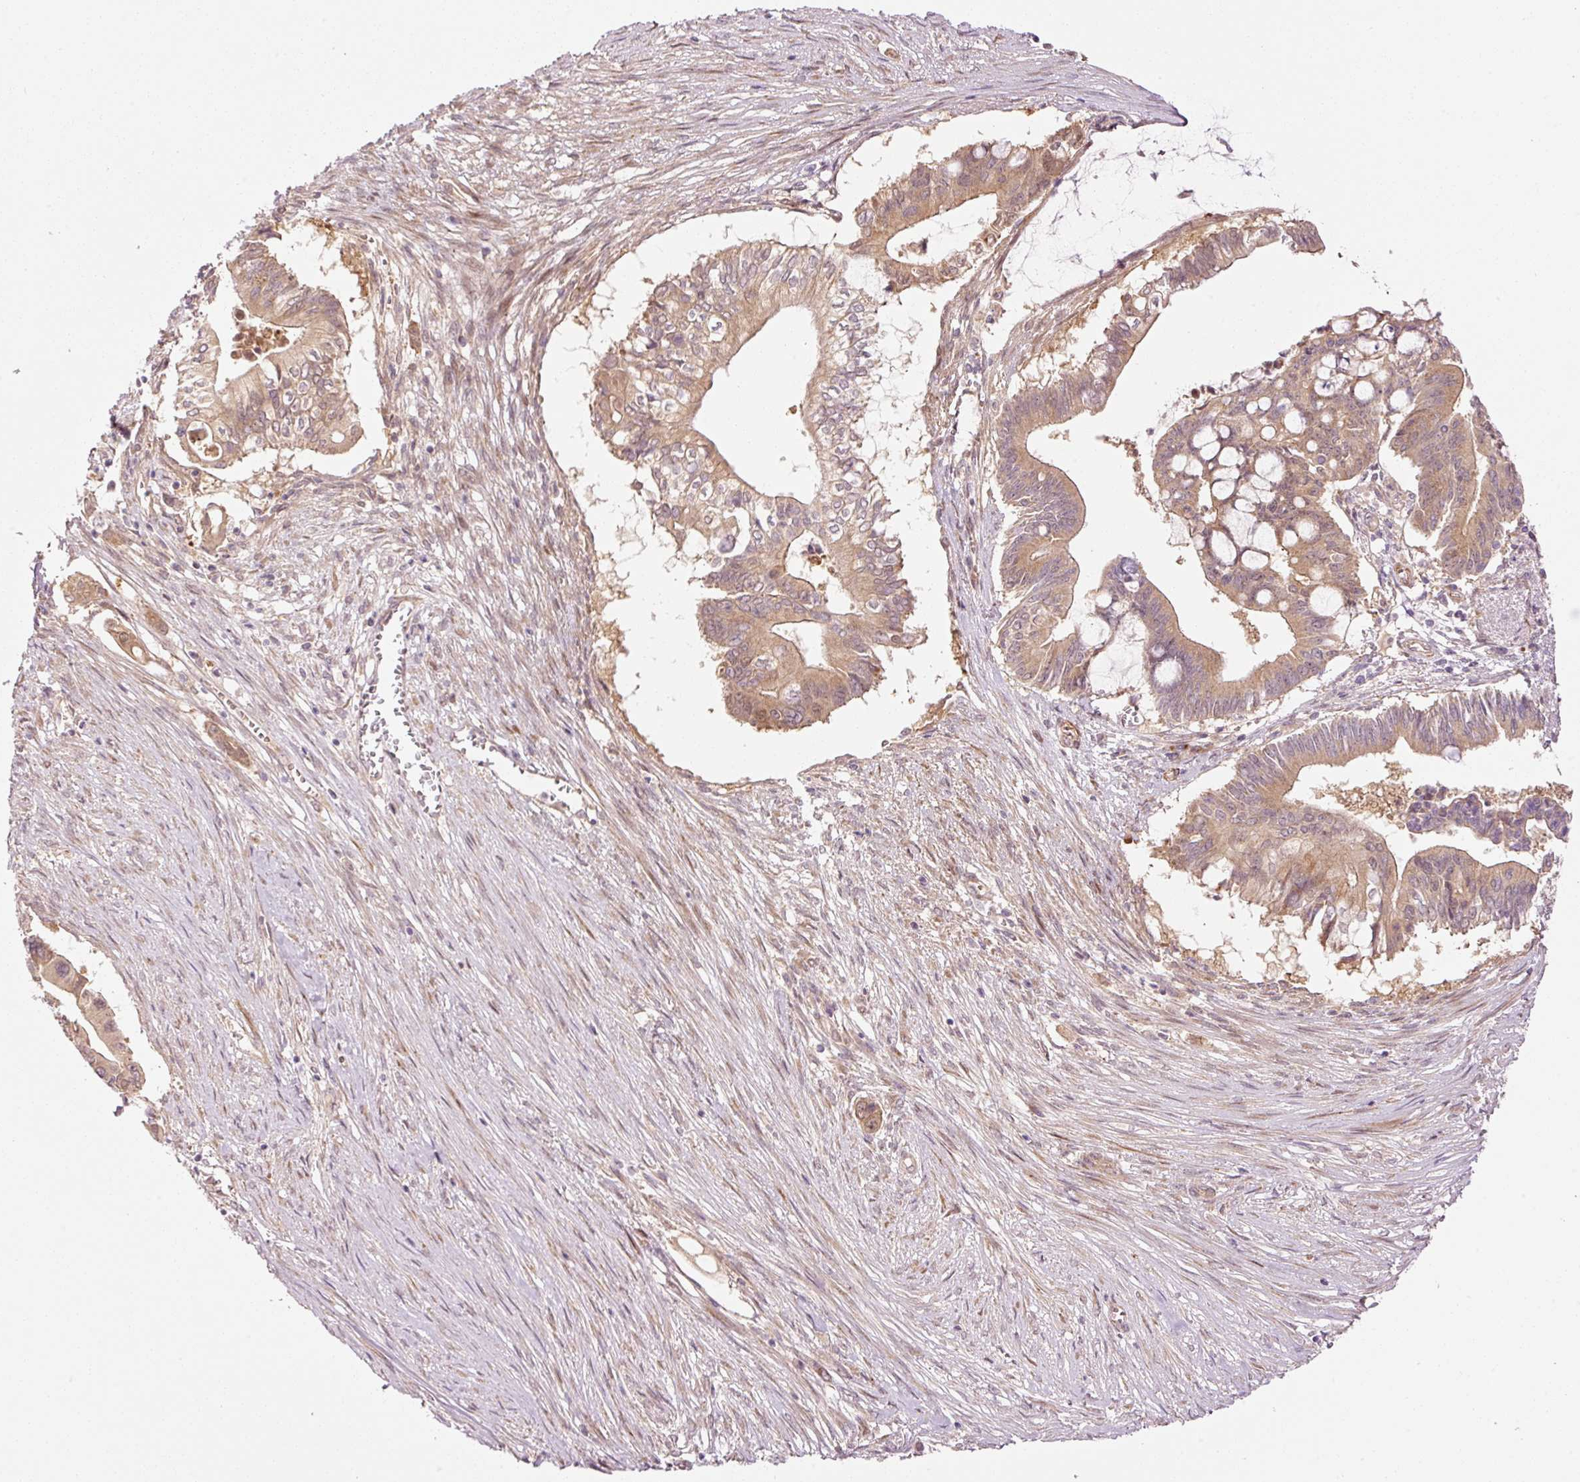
{"staining": {"intensity": "moderate", "quantity": ">75%", "location": "cytoplasmic/membranous"}, "tissue": "pancreatic cancer", "cell_type": "Tumor cells", "image_type": "cancer", "snomed": [{"axis": "morphology", "description": "Adenocarcinoma, NOS"}, {"axis": "topography", "description": "Pancreas"}], "caption": "Adenocarcinoma (pancreatic) stained with a protein marker shows moderate staining in tumor cells.", "gene": "PPP1R14B", "patient": {"sex": "male", "age": 68}}